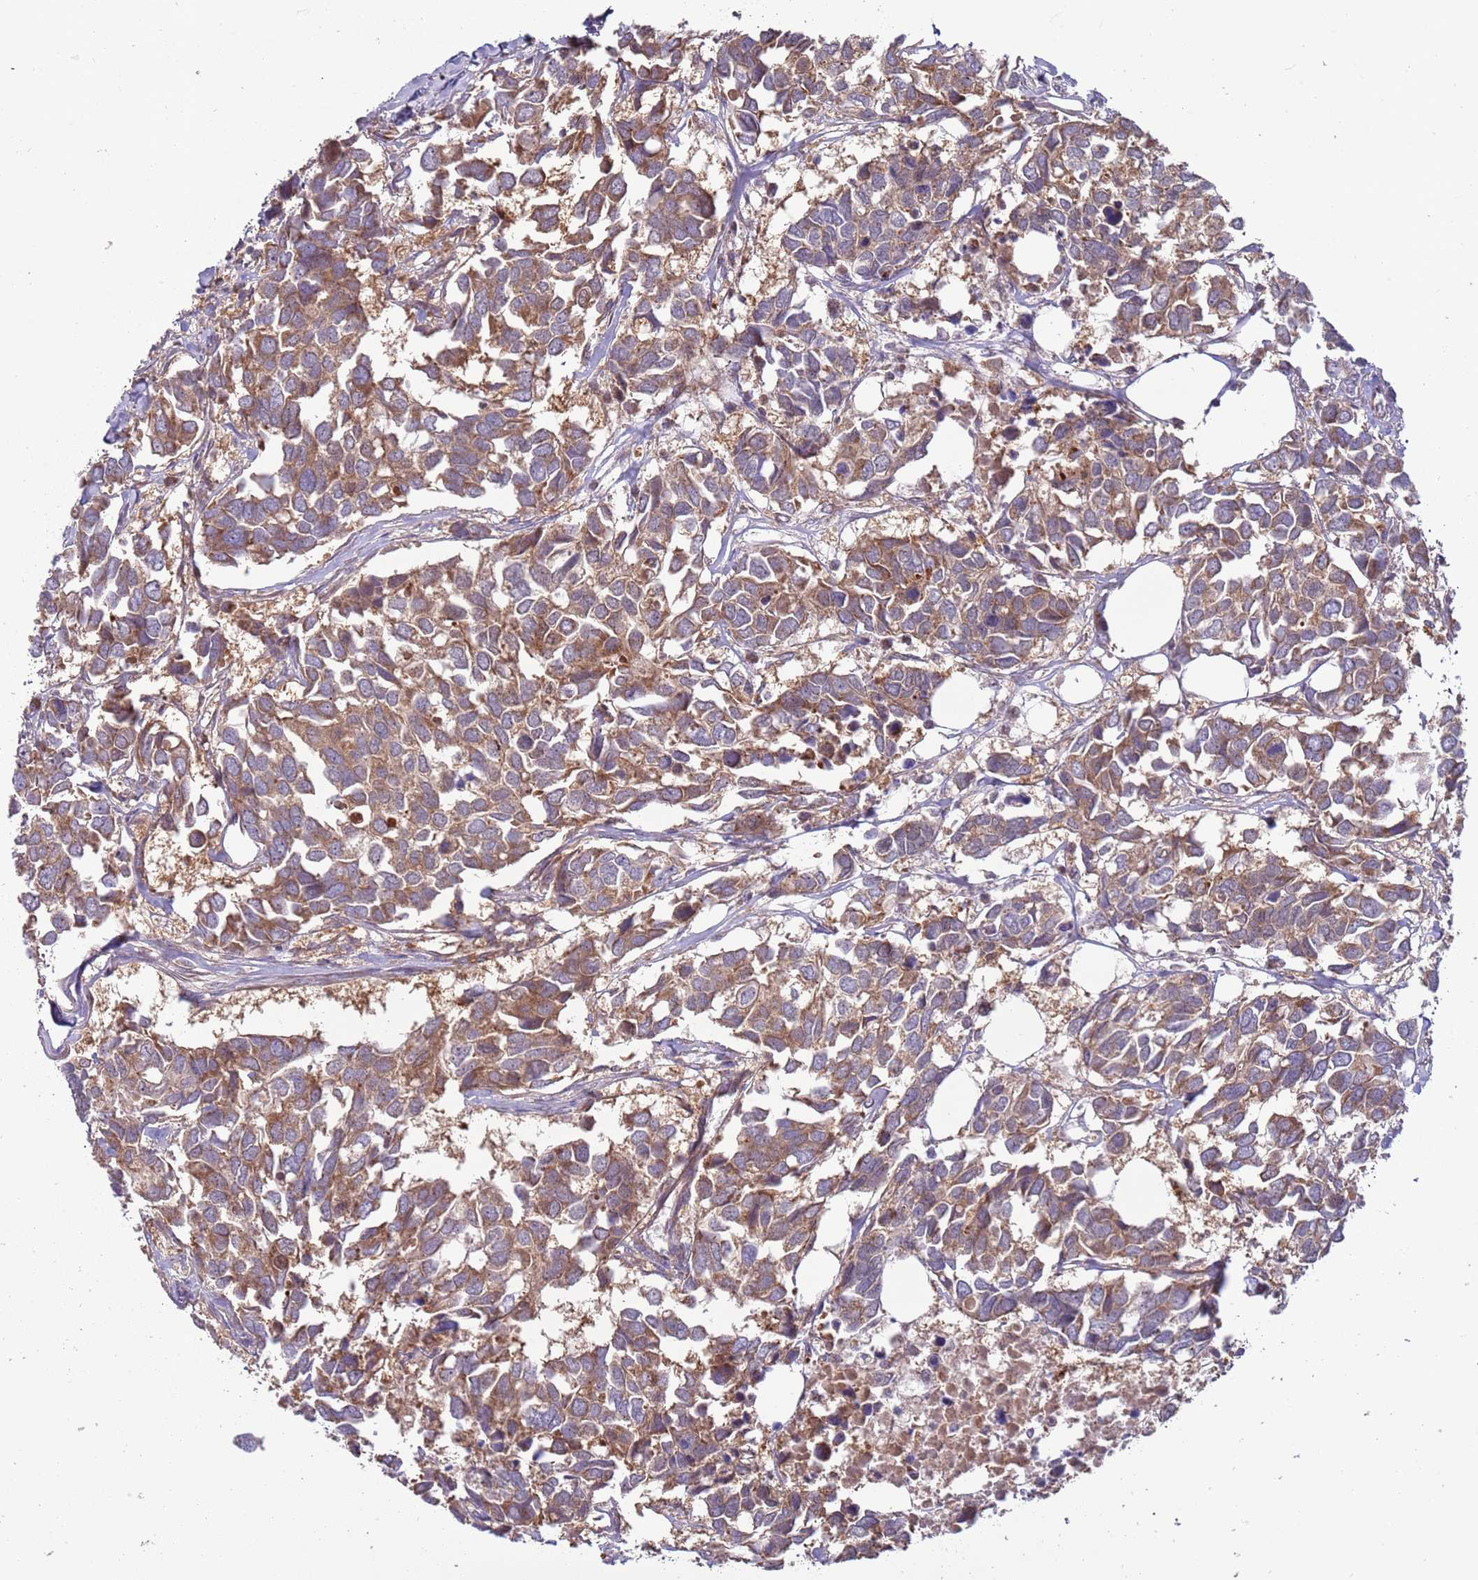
{"staining": {"intensity": "moderate", "quantity": ">75%", "location": "cytoplasmic/membranous"}, "tissue": "breast cancer", "cell_type": "Tumor cells", "image_type": "cancer", "snomed": [{"axis": "morphology", "description": "Duct carcinoma"}, {"axis": "topography", "description": "Breast"}], "caption": "Approximately >75% of tumor cells in human breast cancer show moderate cytoplasmic/membranous protein positivity as visualized by brown immunohistochemical staining.", "gene": "UQCRQ", "patient": {"sex": "female", "age": 83}}